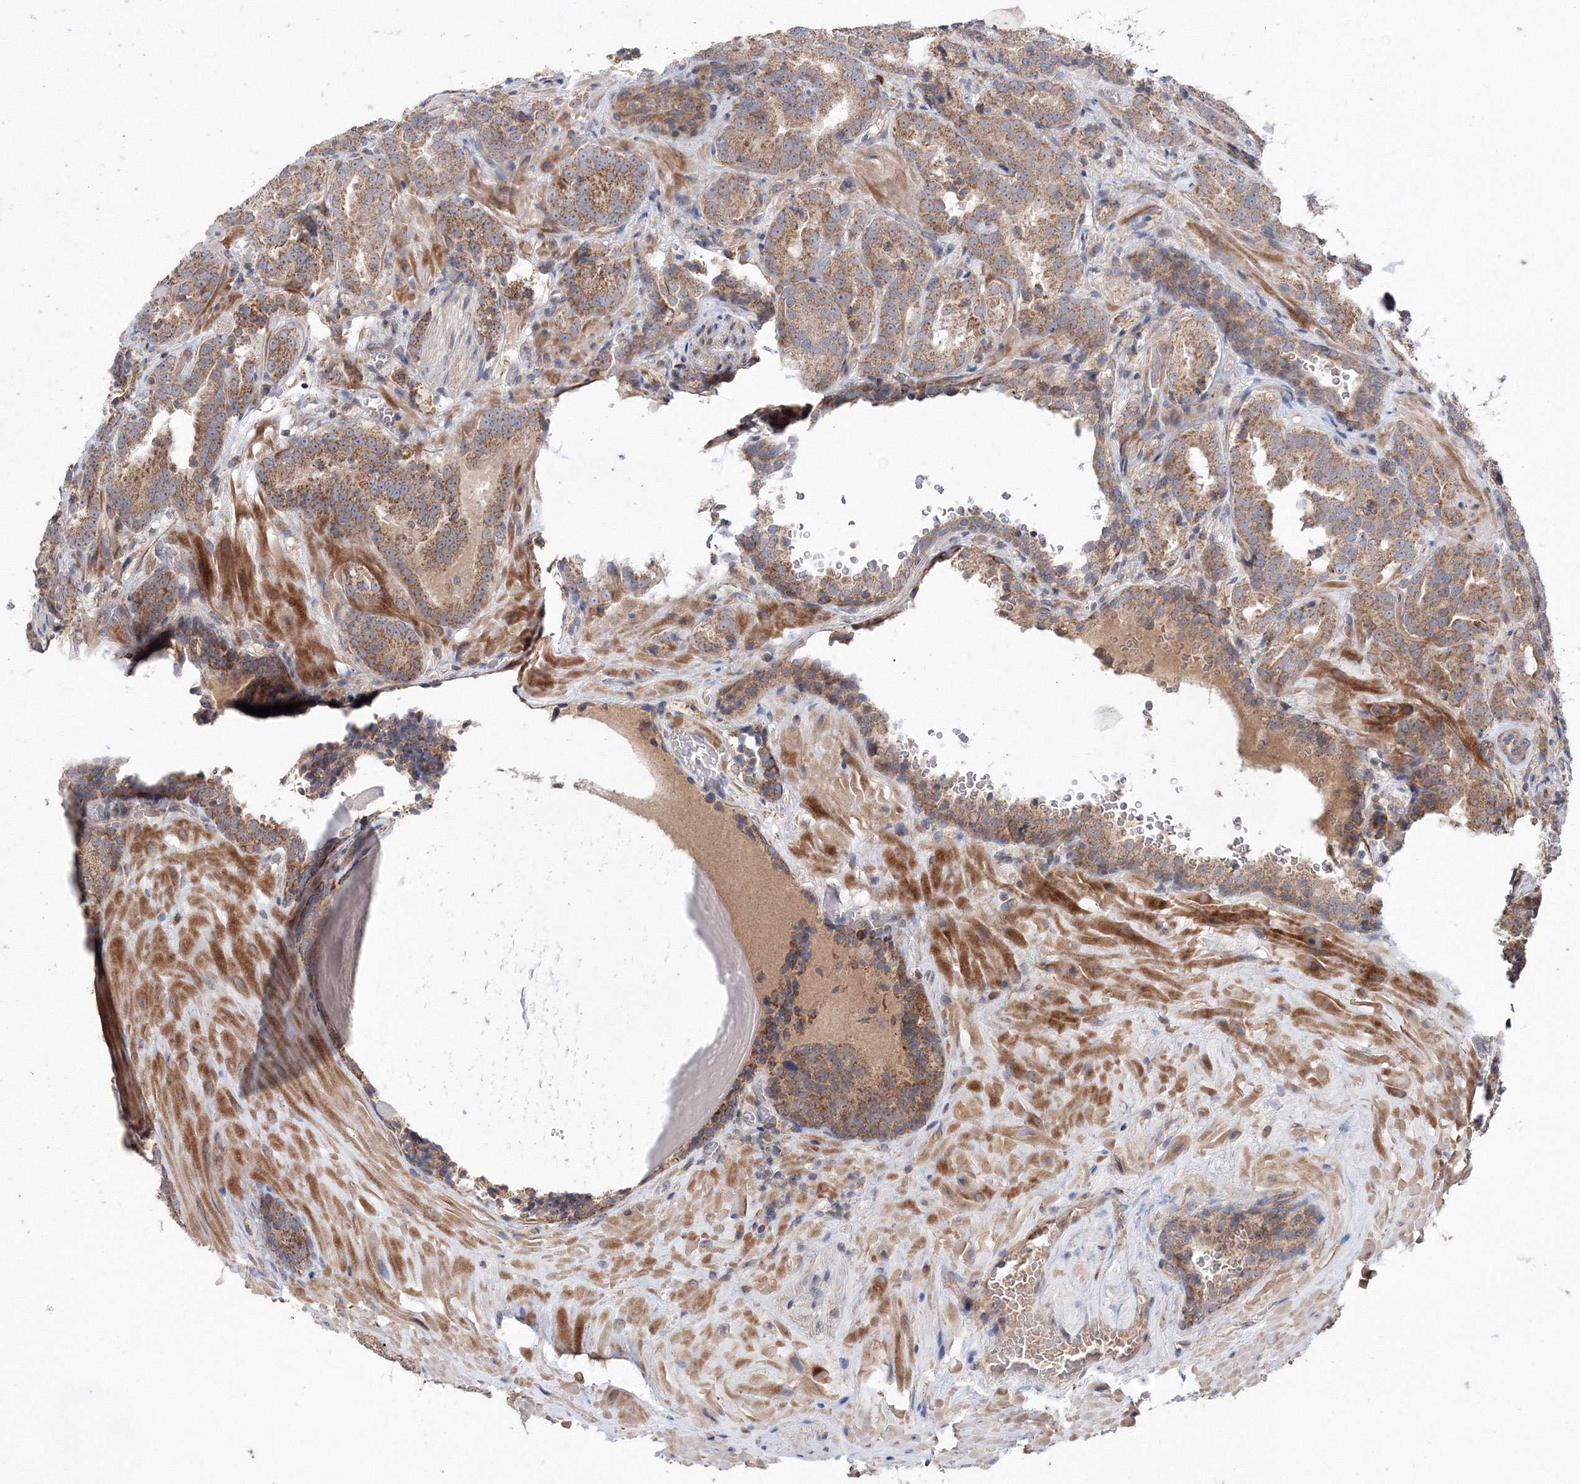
{"staining": {"intensity": "moderate", "quantity": ">75%", "location": "cytoplasmic/membranous"}, "tissue": "prostate cancer", "cell_type": "Tumor cells", "image_type": "cancer", "snomed": [{"axis": "morphology", "description": "Adenocarcinoma, Low grade"}, {"axis": "topography", "description": "Prostate"}], "caption": "This image demonstrates immunohistochemistry staining of human prostate low-grade adenocarcinoma, with medium moderate cytoplasmic/membranous positivity in approximately >75% of tumor cells.", "gene": "NOA1", "patient": {"sex": "male", "age": 69}}